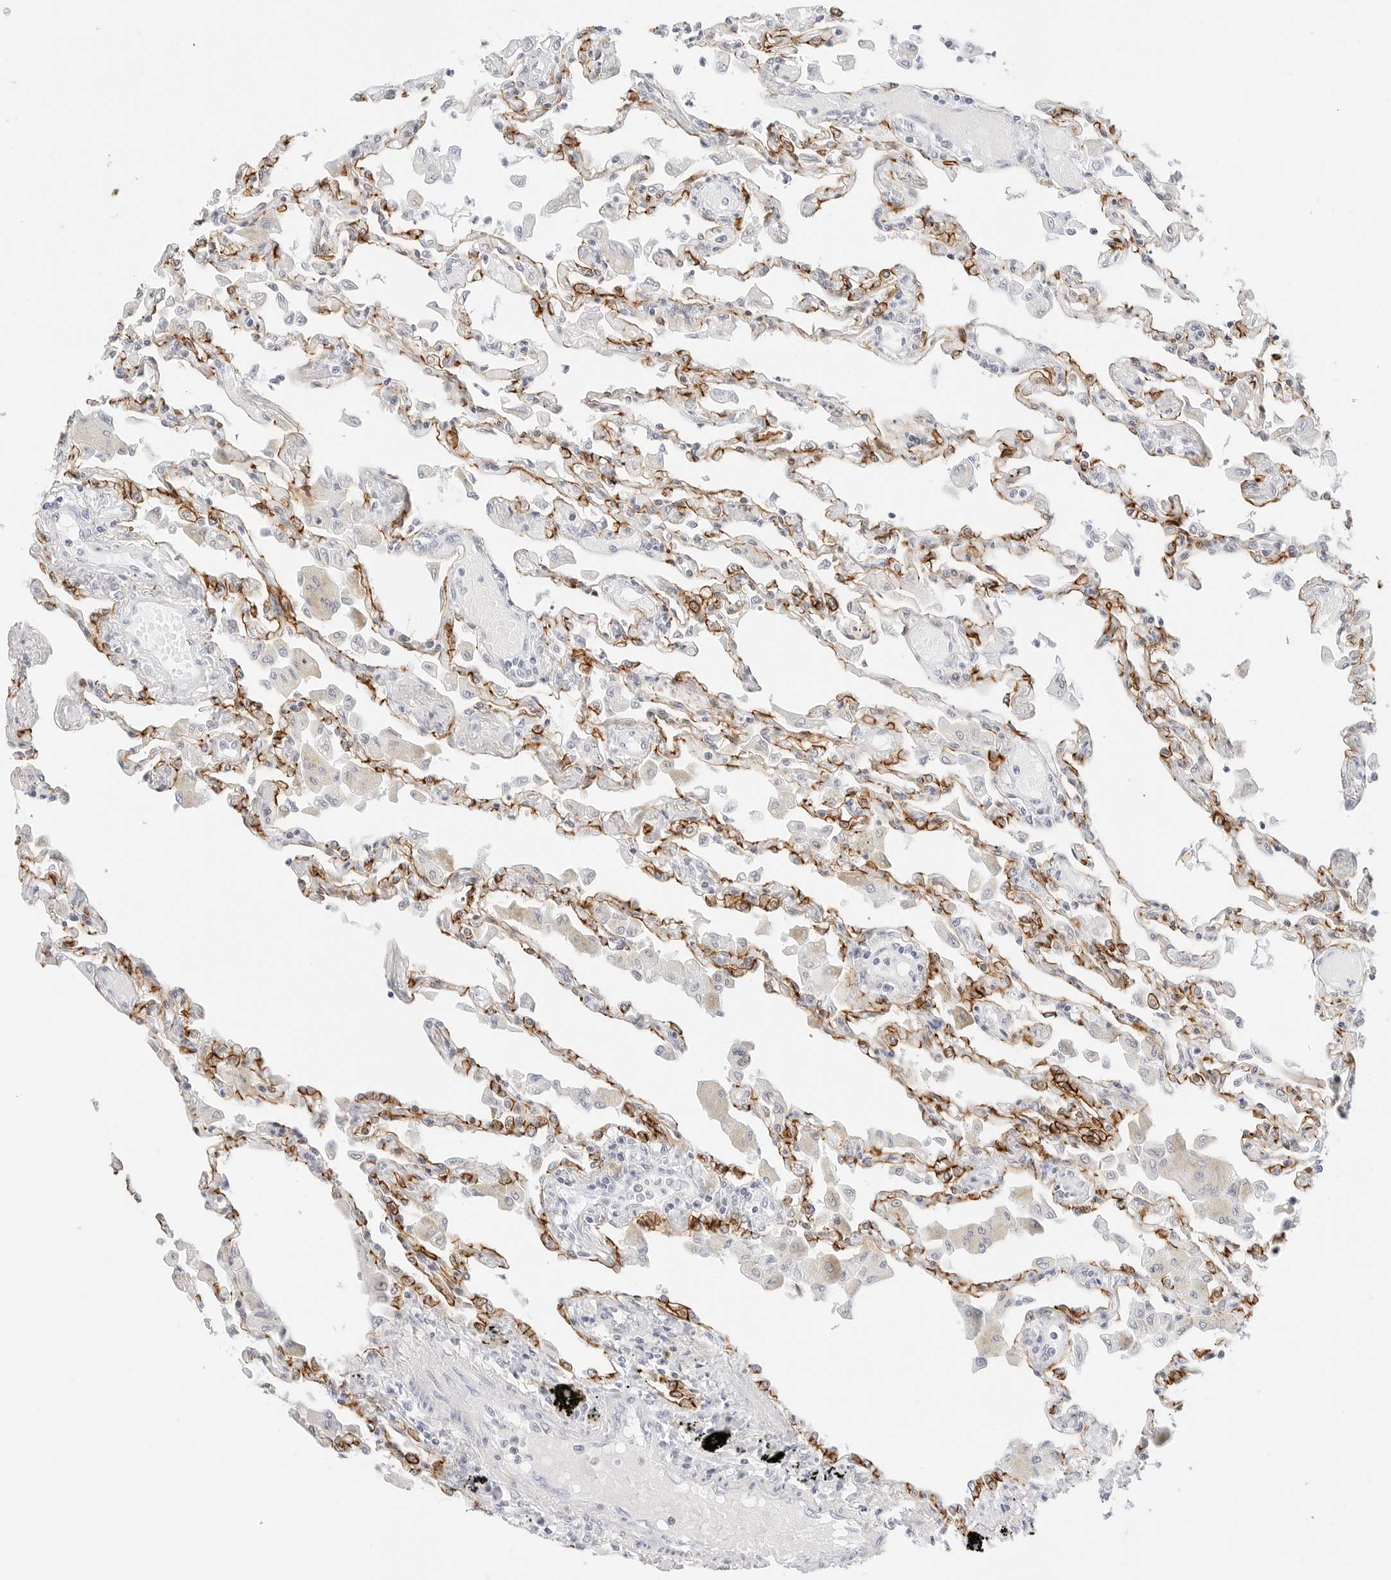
{"staining": {"intensity": "moderate", "quantity": "25%-75%", "location": "cytoplasmic/membranous"}, "tissue": "lung", "cell_type": "Alveolar cells", "image_type": "normal", "snomed": [{"axis": "morphology", "description": "Normal tissue, NOS"}, {"axis": "topography", "description": "Bronchus"}, {"axis": "topography", "description": "Lung"}], "caption": "The histopathology image demonstrates a brown stain indicating the presence of a protein in the cytoplasmic/membranous of alveolar cells in lung. Immunohistochemistry (ihc) stains the protein in brown and the nuclei are stained blue.", "gene": "CDH1", "patient": {"sex": "female", "age": 49}}